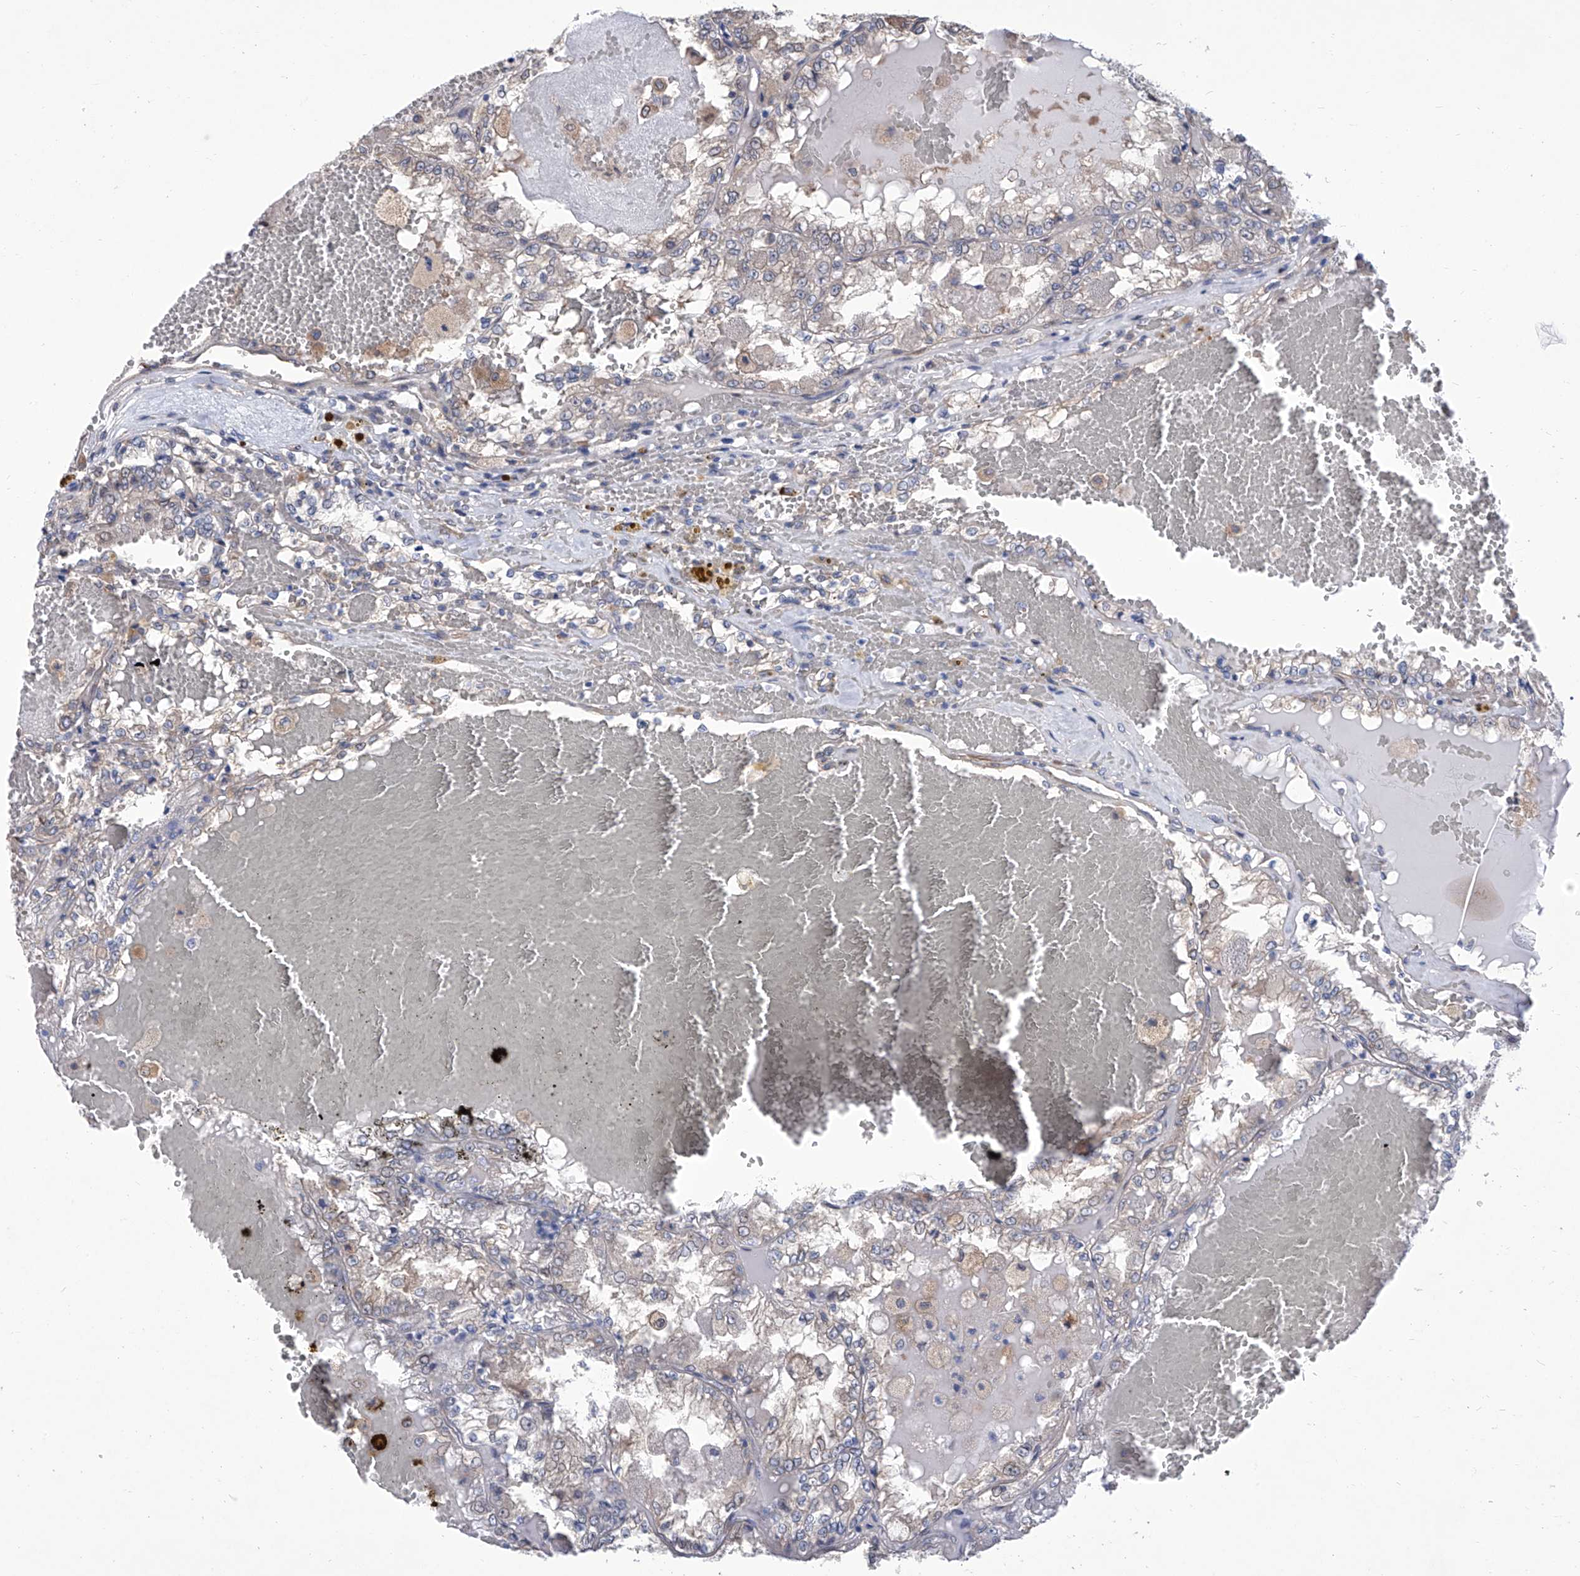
{"staining": {"intensity": "negative", "quantity": "none", "location": "none"}, "tissue": "renal cancer", "cell_type": "Tumor cells", "image_type": "cancer", "snomed": [{"axis": "morphology", "description": "Adenocarcinoma, NOS"}, {"axis": "topography", "description": "Kidney"}], "caption": "An immunohistochemistry (IHC) histopathology image of renal cancer is shown. There is no staining in tumor cells of renal cancer.", "gene": "SMS", "patient": {"sex": "female", "age": 56}}